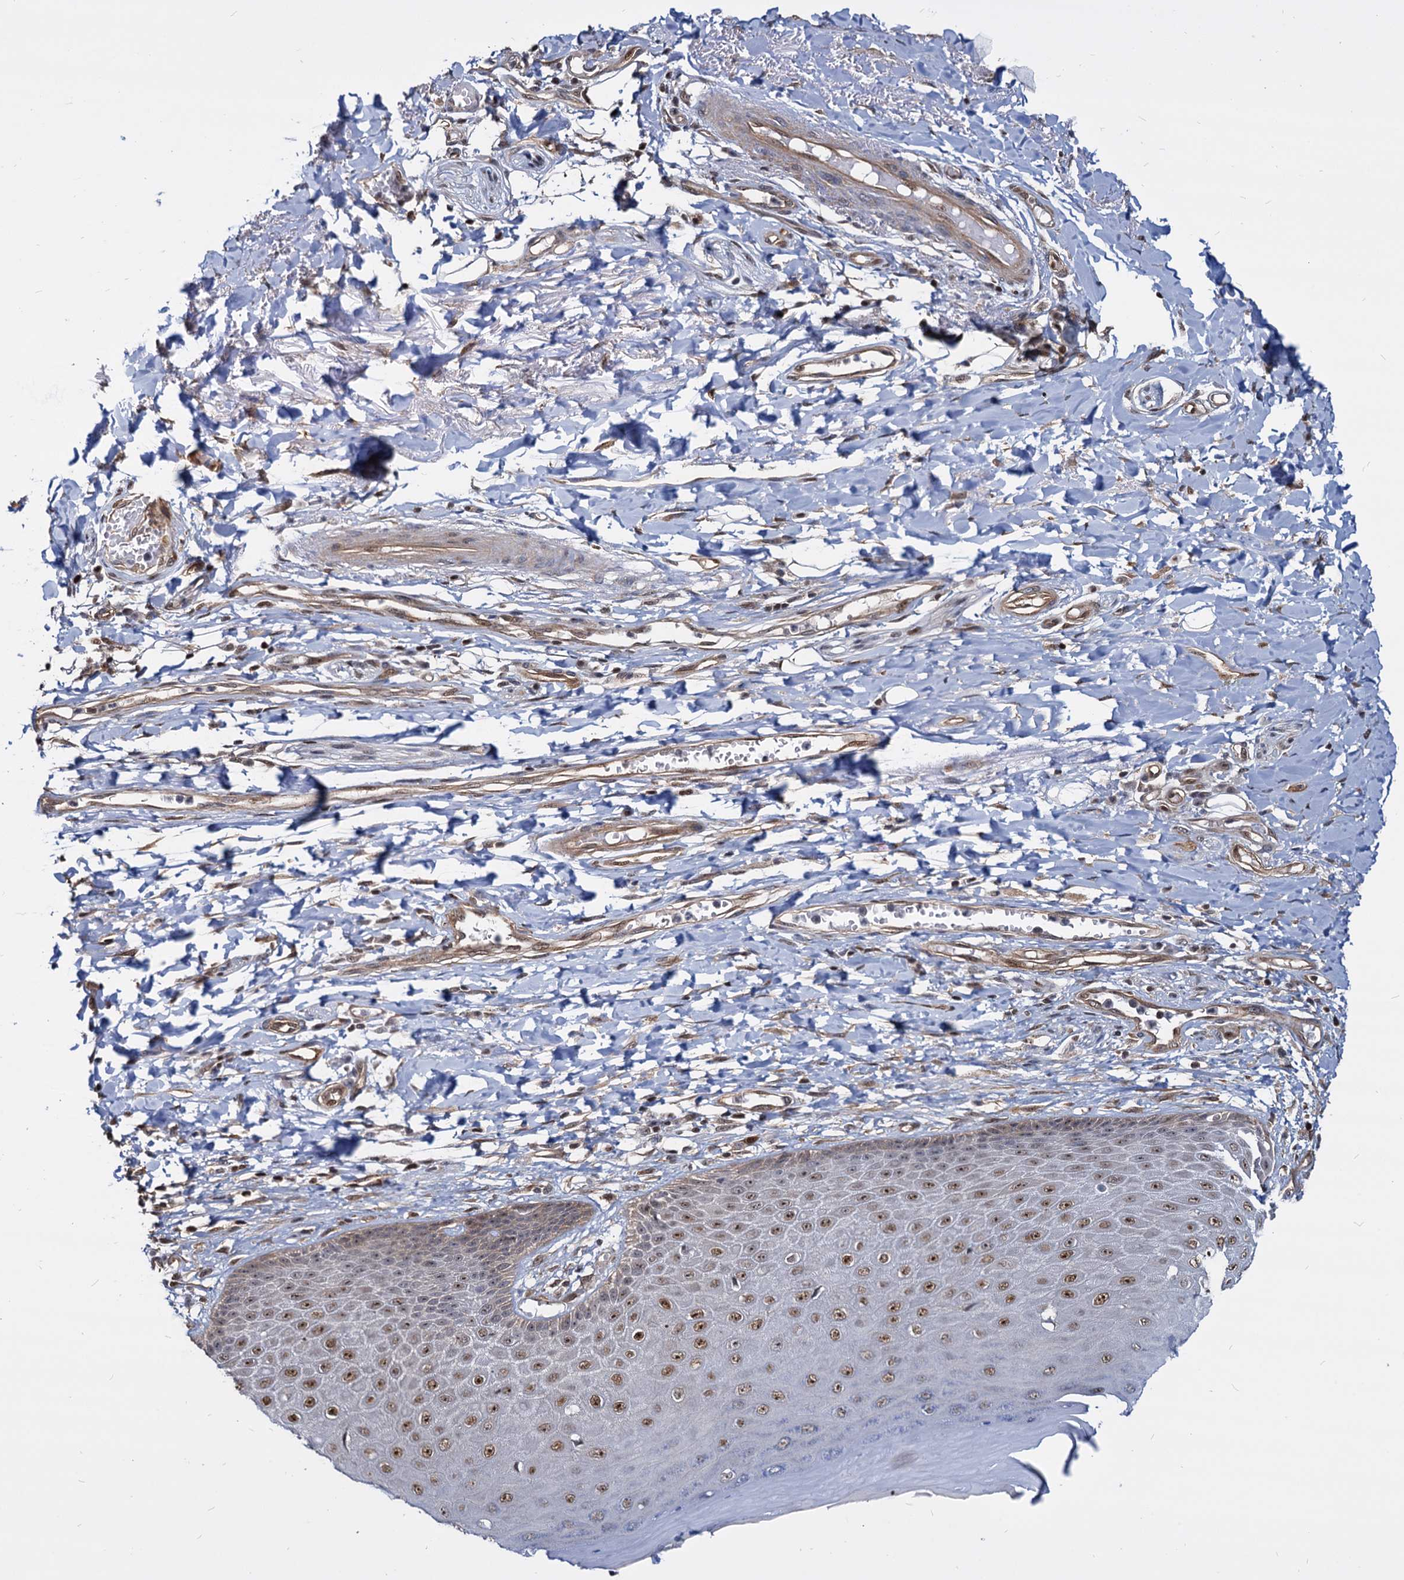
{"staining": {"intensity": "moderate", "quantity": ">75%", "location": "nuclear"}, "tissue": "skin", "cell_type": "Epidermal cells", "image_type": "normal", "snomed": [{"axis": "morphology", "description": "Normal tissue, NOS"}, {"axis": "topography", "description": "Anal"}], "caption": "A medium amount of moderate nuclear positivity is present in about >75% of epidermal cells in benign skin.", "gene": "UBLCP1", "patient": {"sex": "male", "age": 78}}